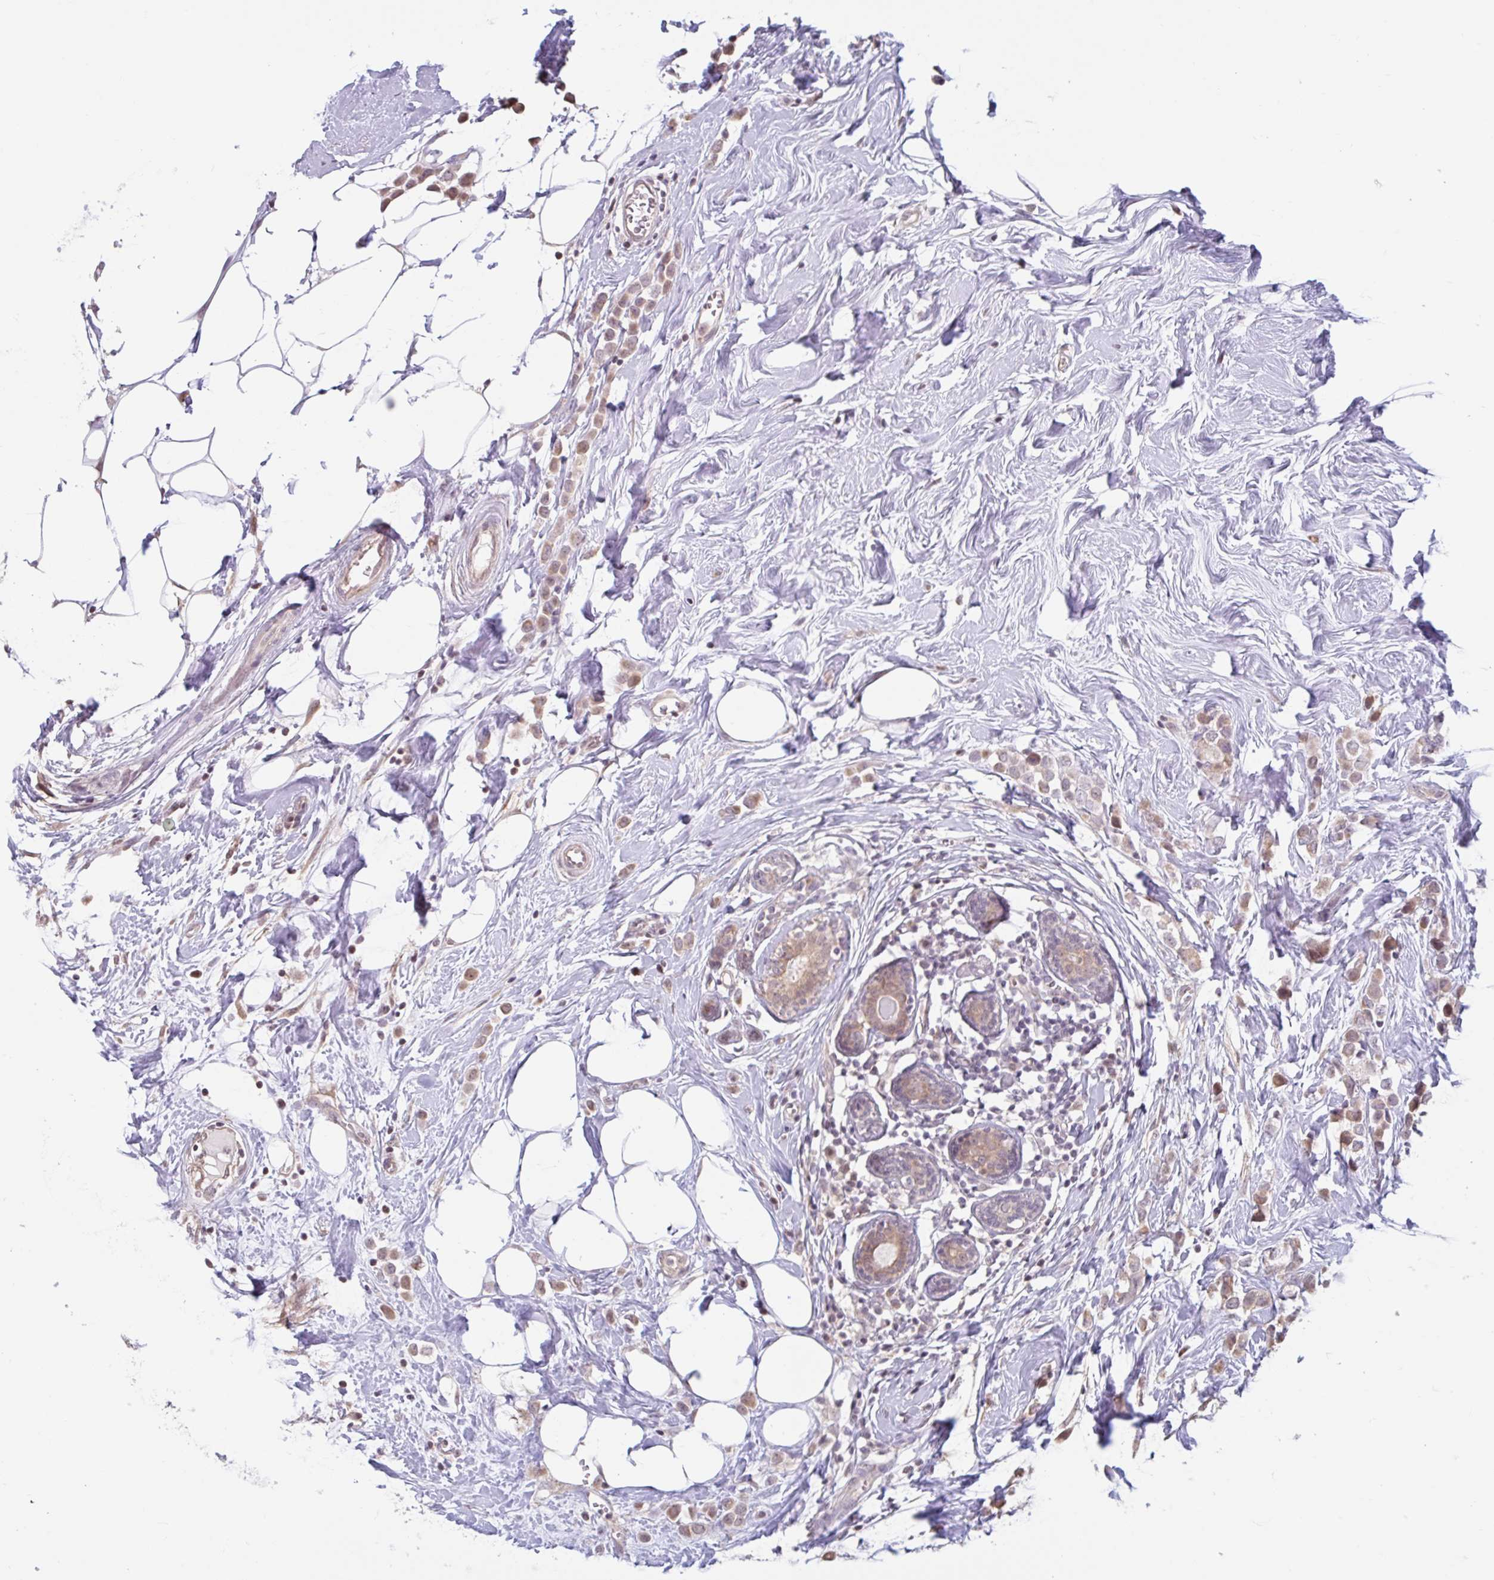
{"staining": {"intensity": "moderate", "quantity": ">75%", "location": "cytoplasmic/membranous"}, "tissue": "breast cancer", "cell_type": "Tumor cells", "image_type": "cancer", "snomed": [{"axis": "morphology", "description": "Duct carcinoma"}, {"axis": "topography", "description": "Breast"}], "caption": "A histopathology image of breast cancer (intraductal carcinoma) stained for a protein displays moderate cytoplasmic/membranous brown staining in tumor cells. (DAB (3,3'-diaminobenzidine) IHC with brightfield microscopy, high magnification).", "gene": "CDH19", "patient": {"sex": "female", "age": 80}}